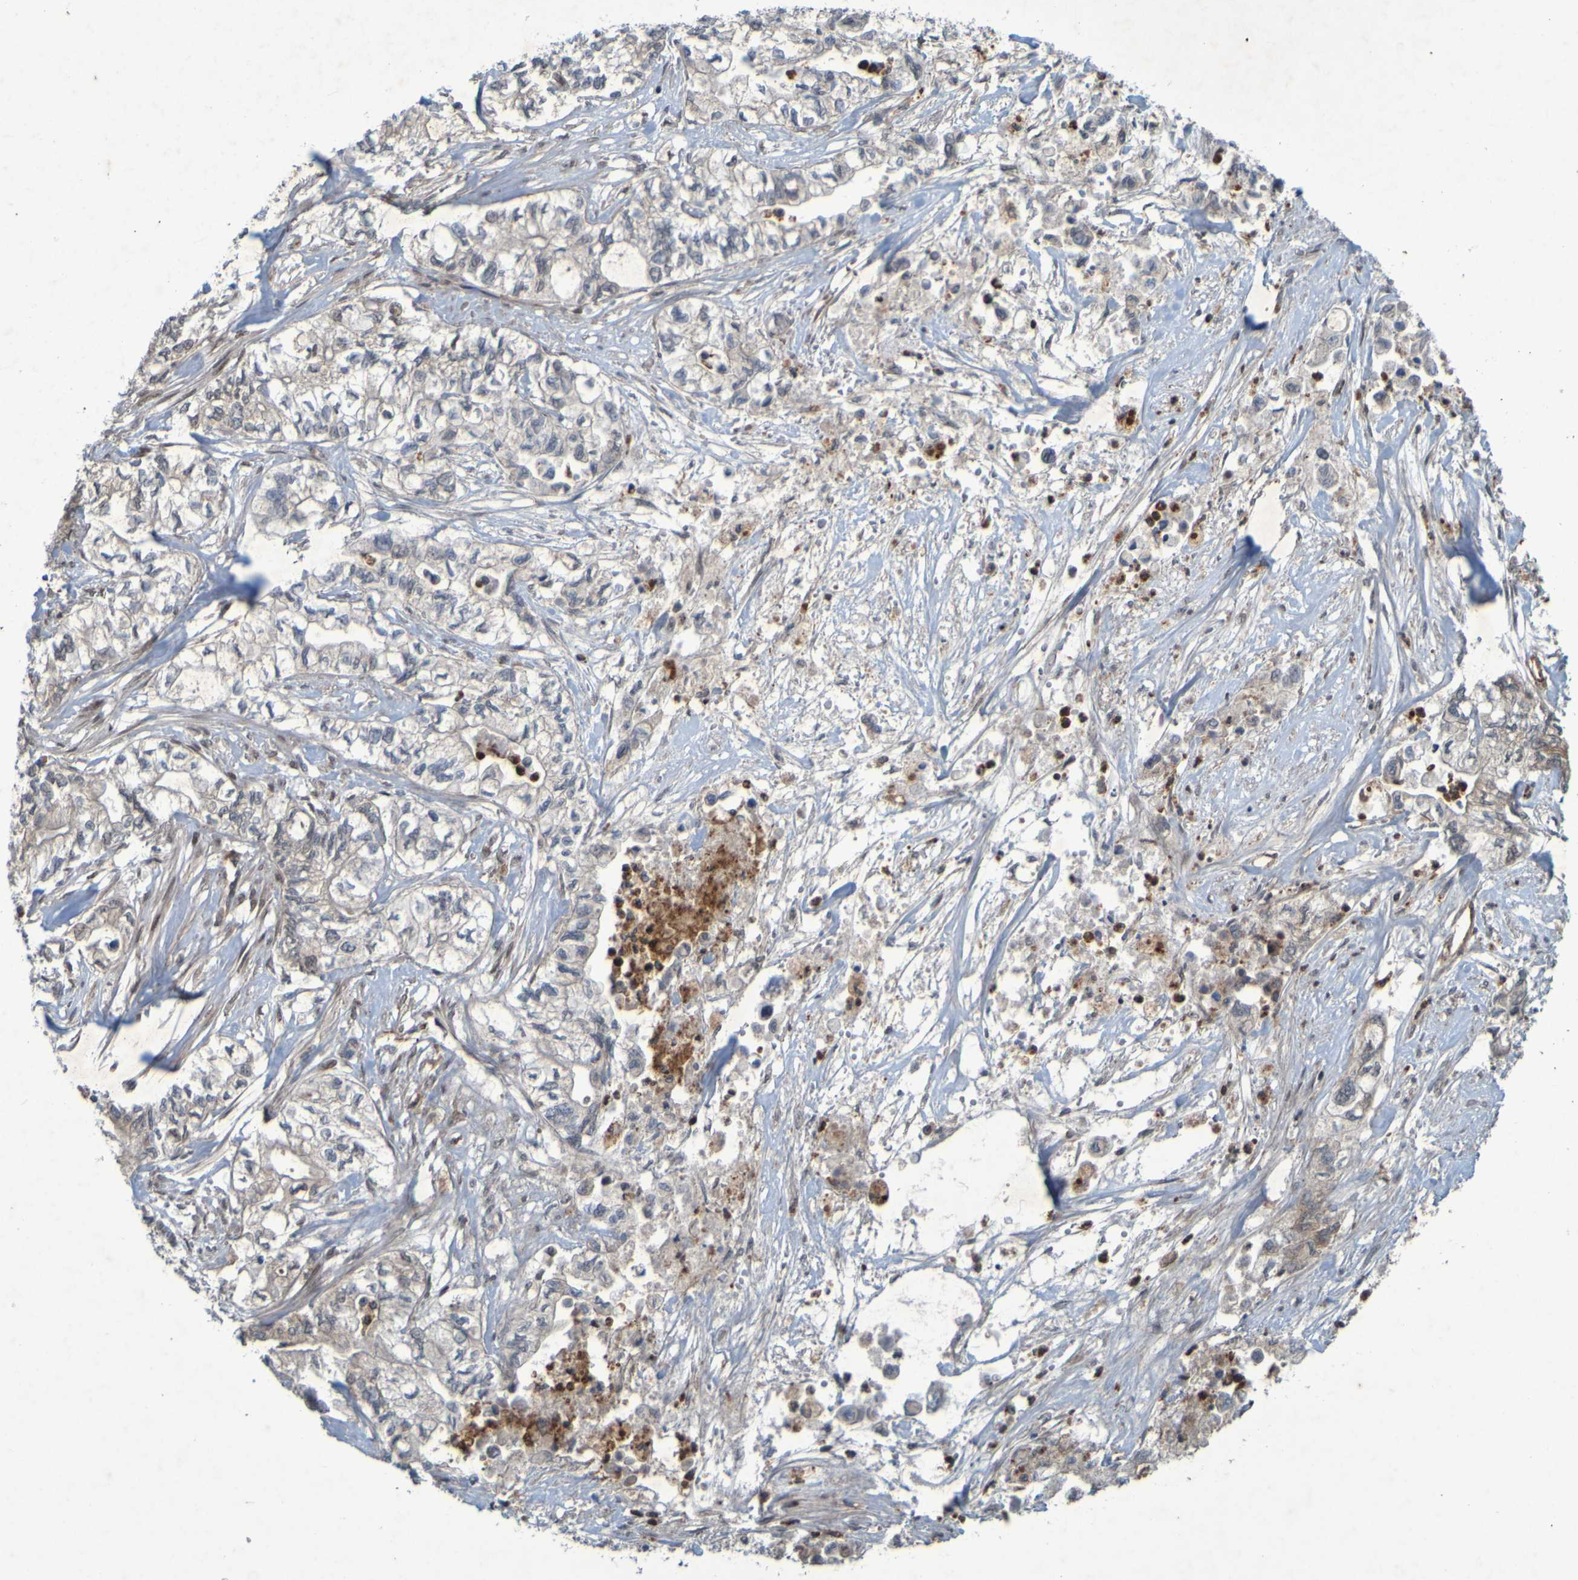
{"staining": {"intensity": "moderate", "quantity": "25%-75%", "location": "nuclear"}, "tissue": "pancreatic cancer", "cell_type": "Tumor cells", "image_type": "cancer", "snomed": [{"axis": "morphology", "description": "Adenocarcinoma, NOS"}, {"axis": "topography", "description": "Pancreas"}], "caption": "Protein expression analysis of human pancreatic cancer (adenocarcinoma) reveals moderate nuclear positivity in about 25%-75% of tumor cells.", "gene": "MCPH1", "patient": {"sex": "male", "age": 79}}